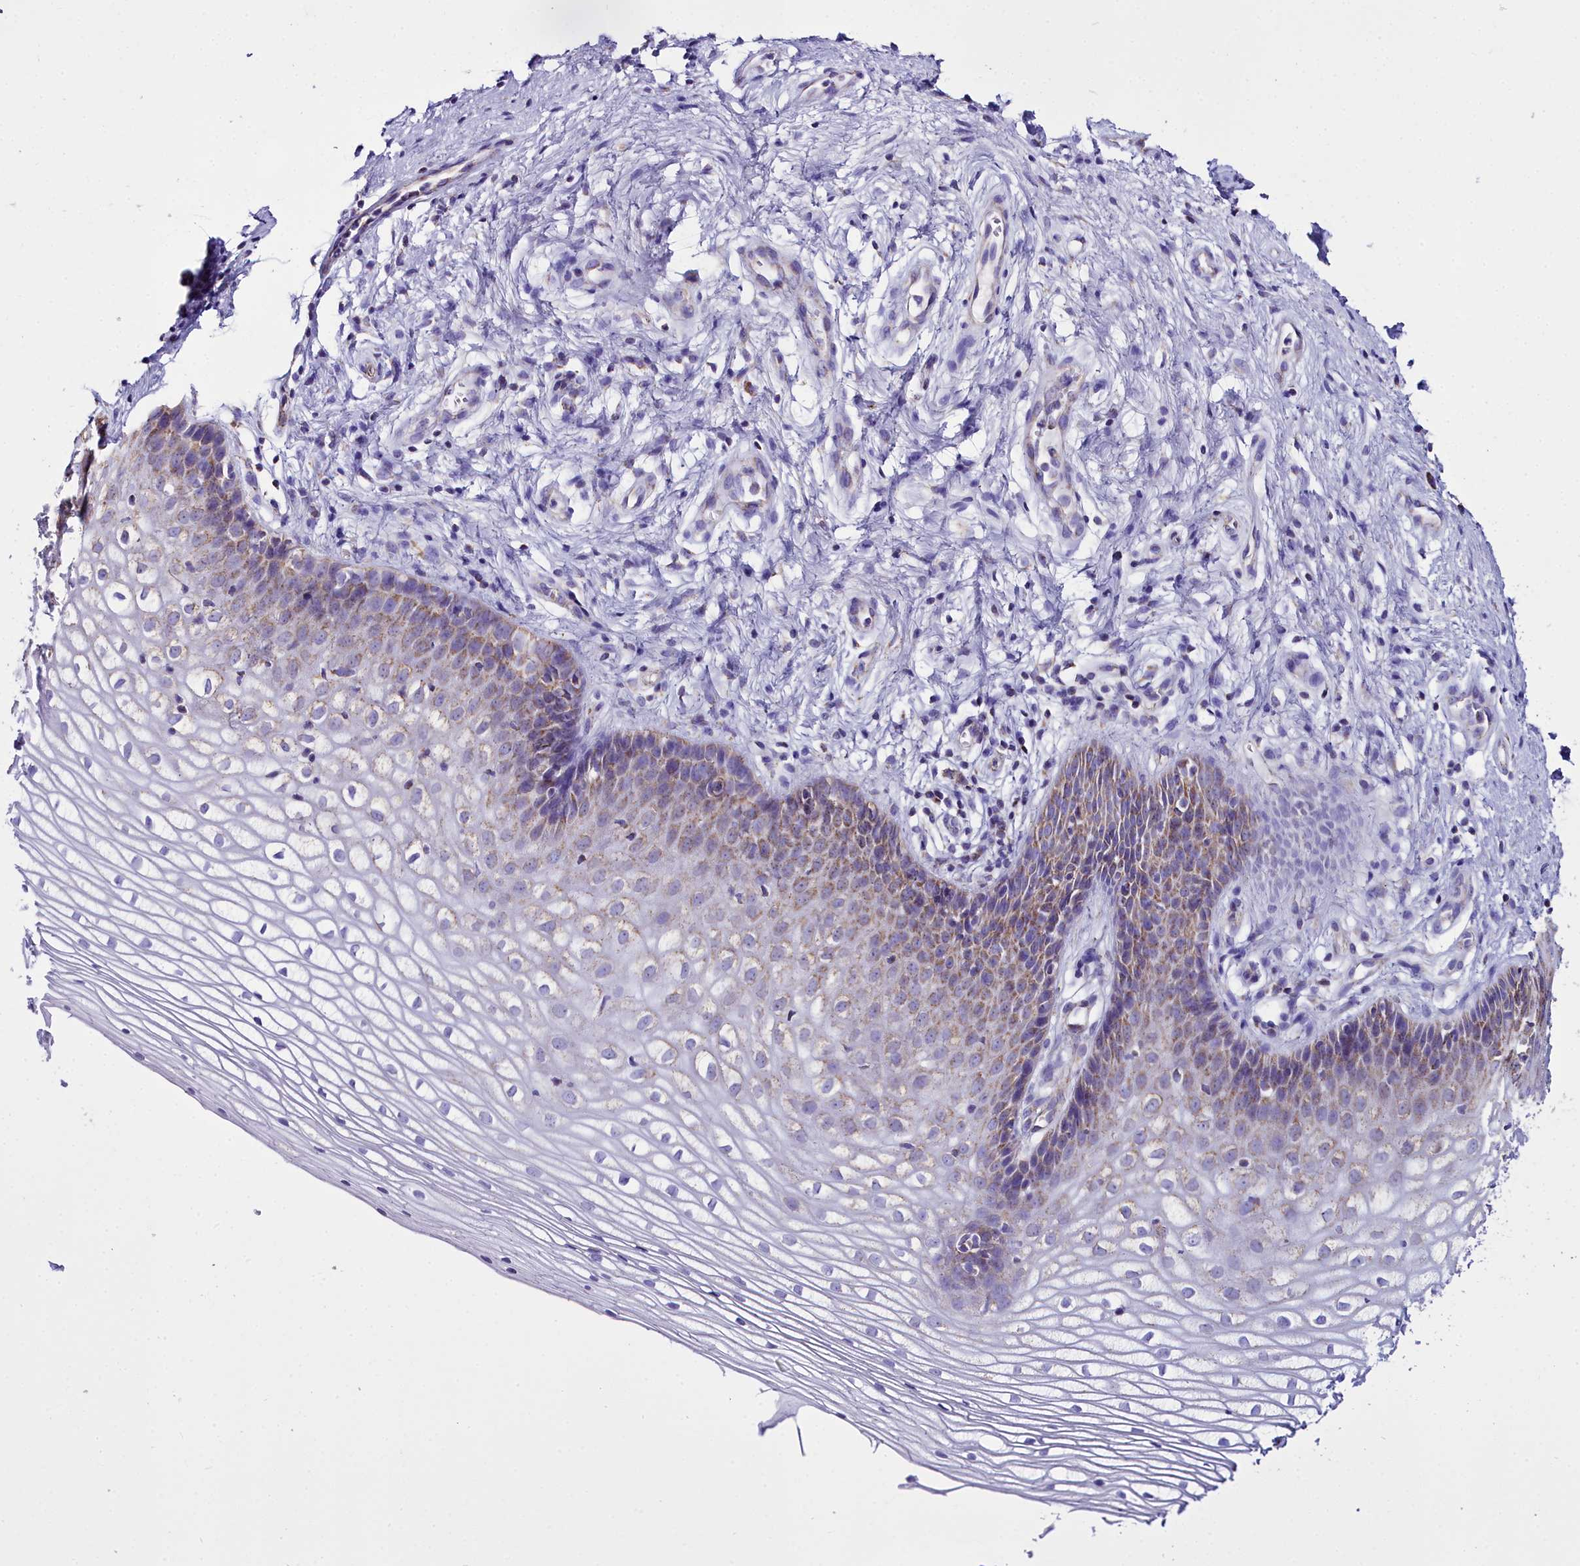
{"staining": {"intensity": "moderate", "quantity": "25%-75%", "location": "cytoplasmic/membranous"}, "tissue": "vagina", "cell_type": "Squamous epithelial cells", "image_type": "normal", "snomed": [{"axis": "morphology", "description": "Normal tissue, NOS"}, {"axis": "topography", "description": "Vagina"}], "caption": "Vagina stained with IHC demonstrates moderate cytoplasmic/membranous positivity in approximately 25%-75% of squamous epithelial cells.", "gene": "WDFY3", "patient": {"sex": "female", "age": 34}}